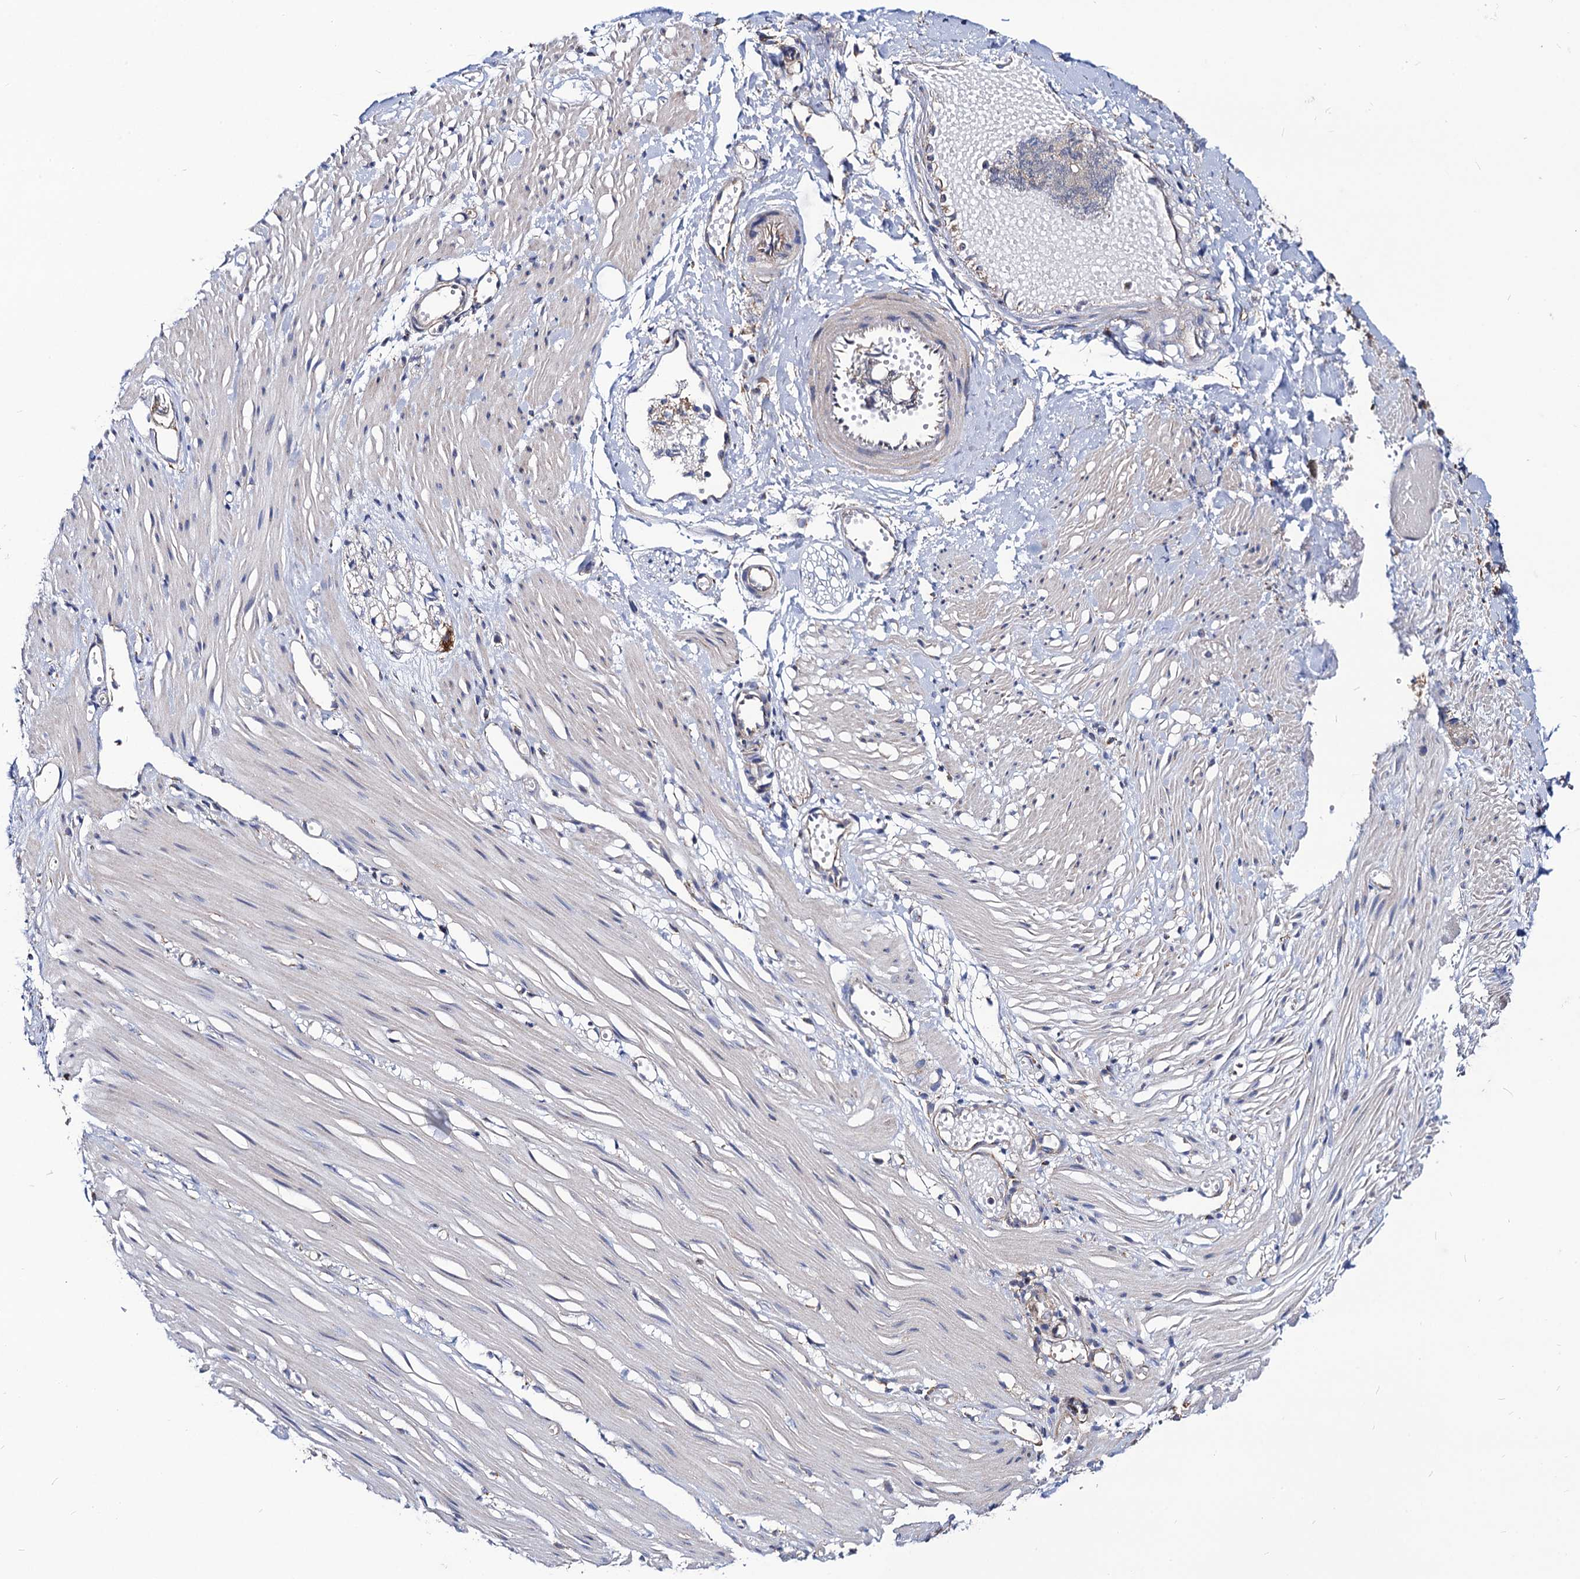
{"staining": {"intensity": "negative", "quantity": "none", "location": "none"}, "tissue": "adipose tissue", "cell_type": "Adipocytes", "image_type": "normal", "snomed": [{"axis": "morphology", "description": "Normal tissue, NOS"}, {"axis": "morphology", "description": "Adenocarcinoma, NOS"}, {"axis": "topography", "description": "Colon"}, {"axis": "topography", "description": "Peripheral nerve tissue"}], "caption": "The micrograph reveals no significant staining in adipocytes of adipose tissue.", "gene": "DYDC1", "patient": {"sex": "male", "age": 14}}